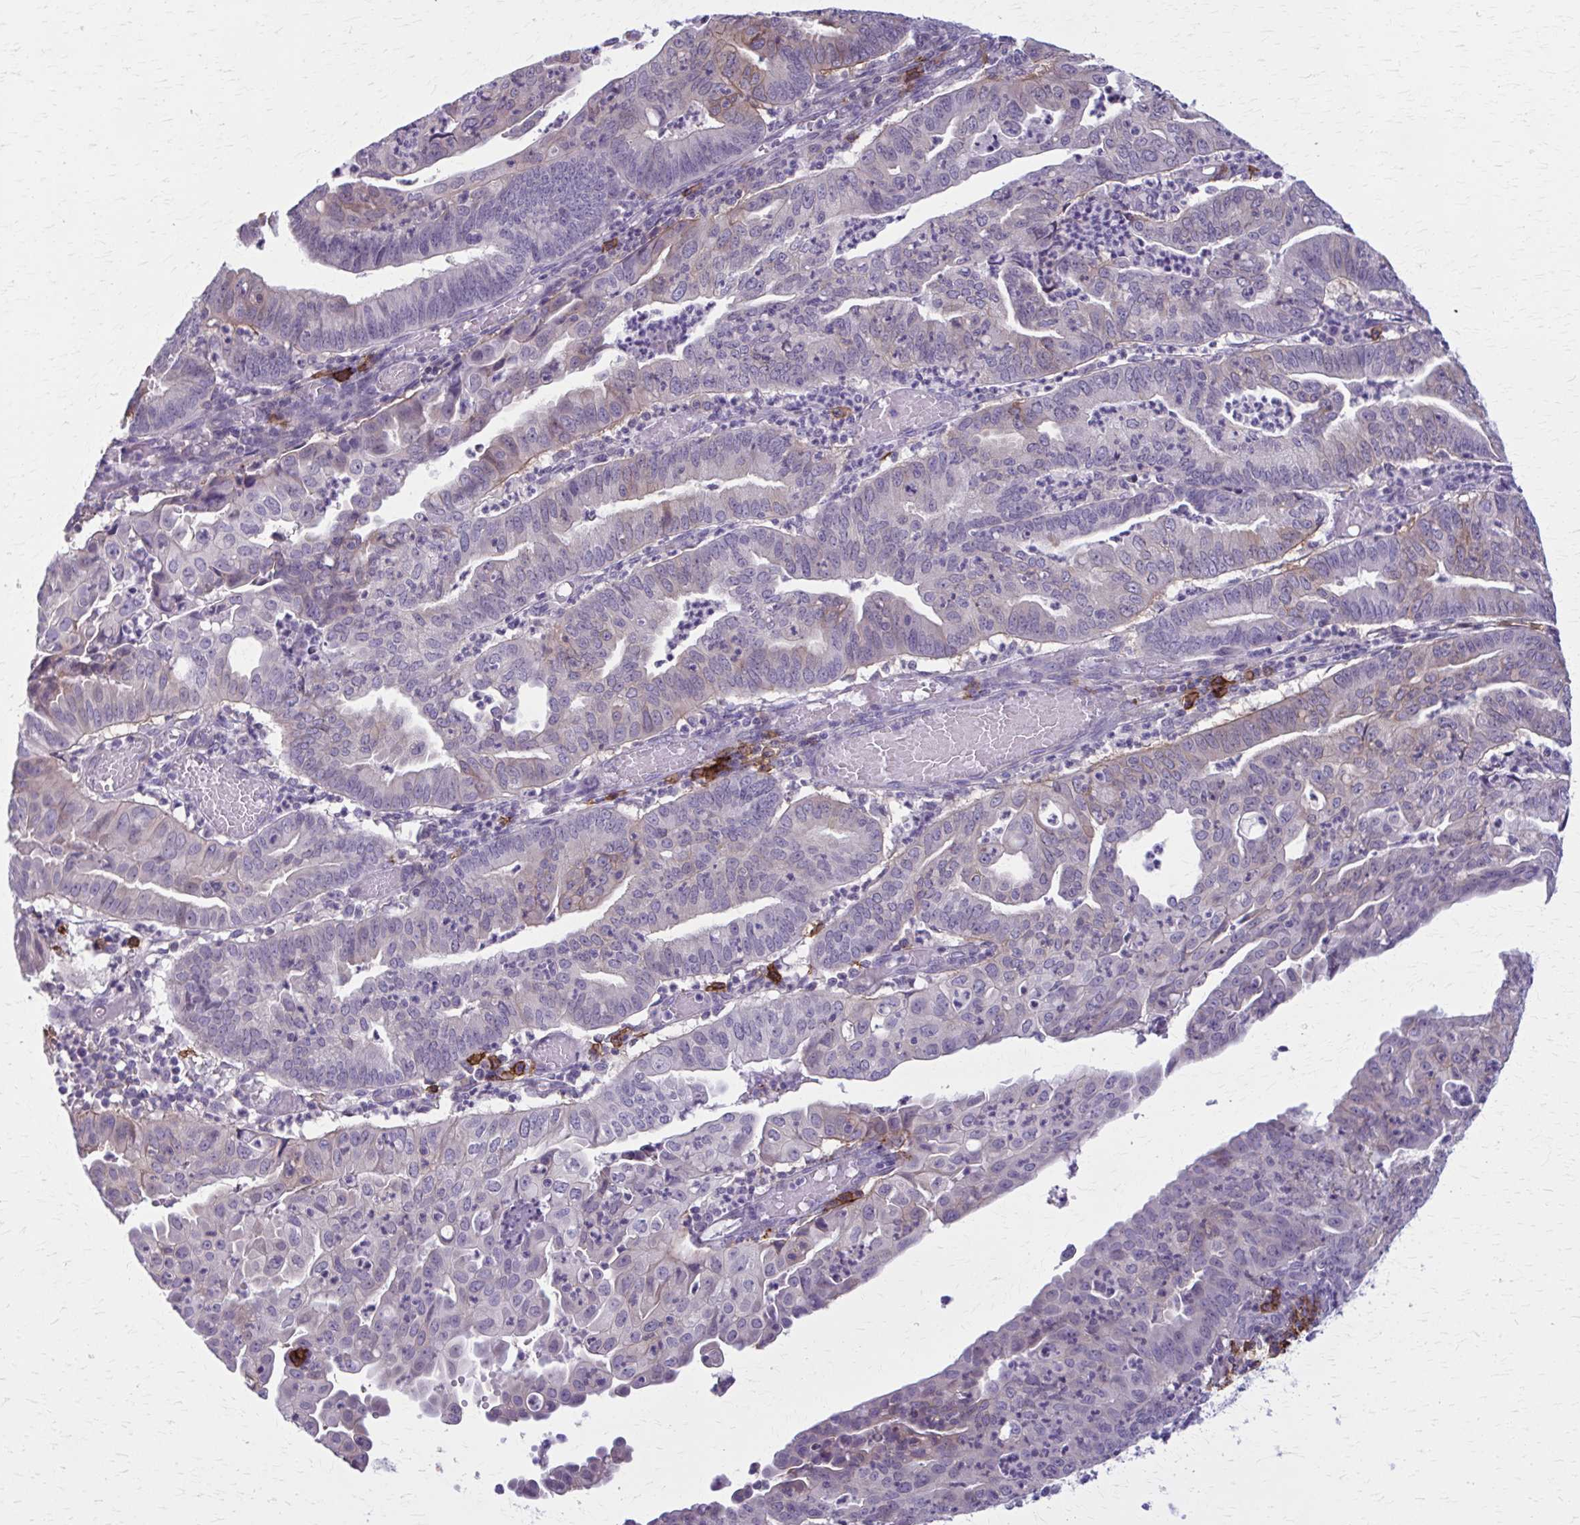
{"staining": {"intensity": "weak", "quantity": "<25%", "location": "cytoplasmic/membranous"}, "tissue": "endometrial cancer", "cell_type": "Tumor cells", "image_type": "cancer", "snomed": [{"axis": "morphology", "description": "Adenocarcinoma, NOS"}, {"axis": "topography", "description": "Endometrium"}], "caption": "An immunohistochemistry micrograph of endometrial cancer is shown. There is no staining in tumor cells of endometrial cancer.", "gene": "CD38", "patient": {"sex": "female", "age": 60}}